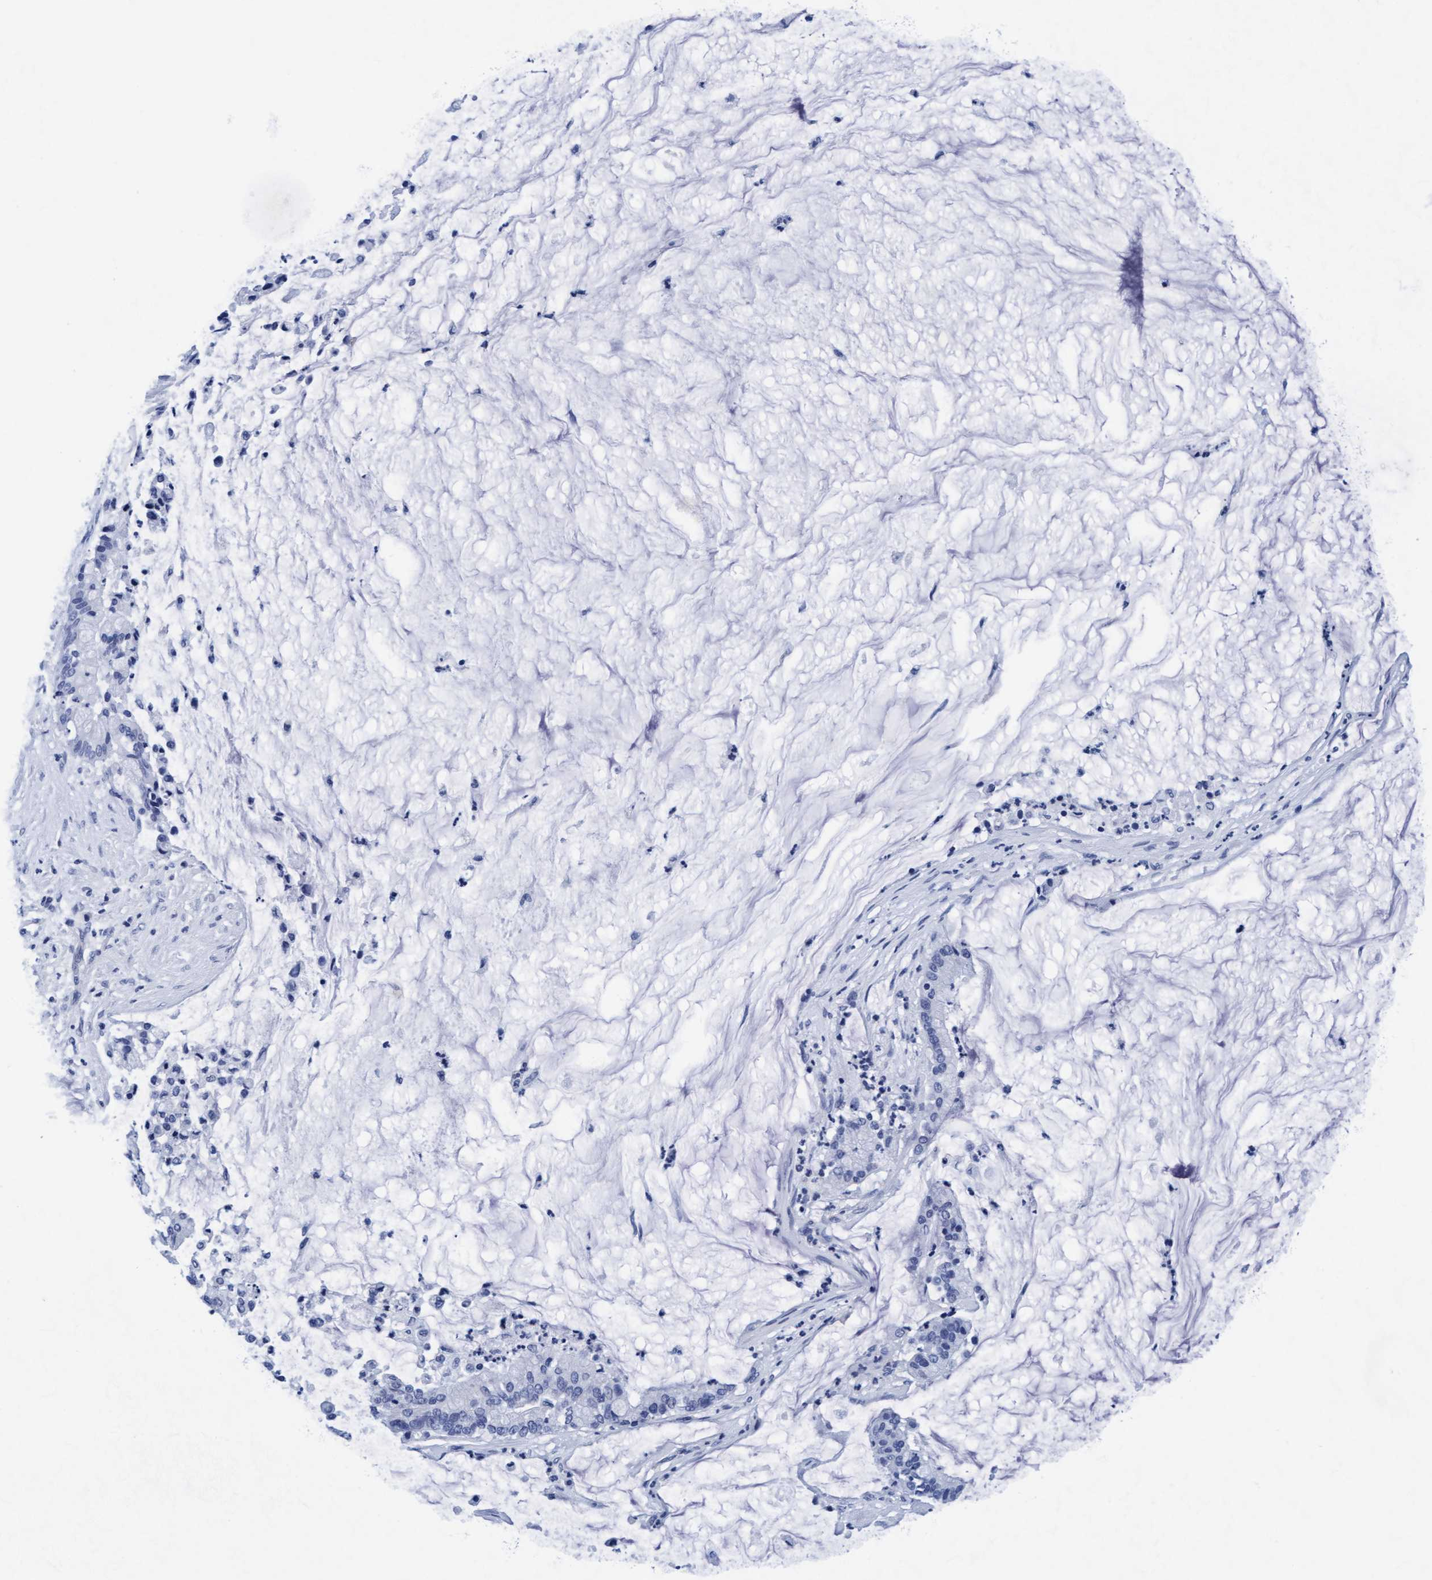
{"staining": {"intensity": "negative", "quantity": "none", "location": "none"}, "tissue": "pancreatic cancer", "cell_type": "Tumor cells", "image_type": "cancer", "snomed": [{"axis": "morphology", "description": "Adenocarcinoma, NOS"}, {"axis": "topography", "description": "Pancreas"}], "caption": "This is an IHC micrograph of human adenocarcinoma (pancreatic). There is no positivity in tumor cells.", "gene": "ARSG", "patient": {"sex": "male", "age": 41}}